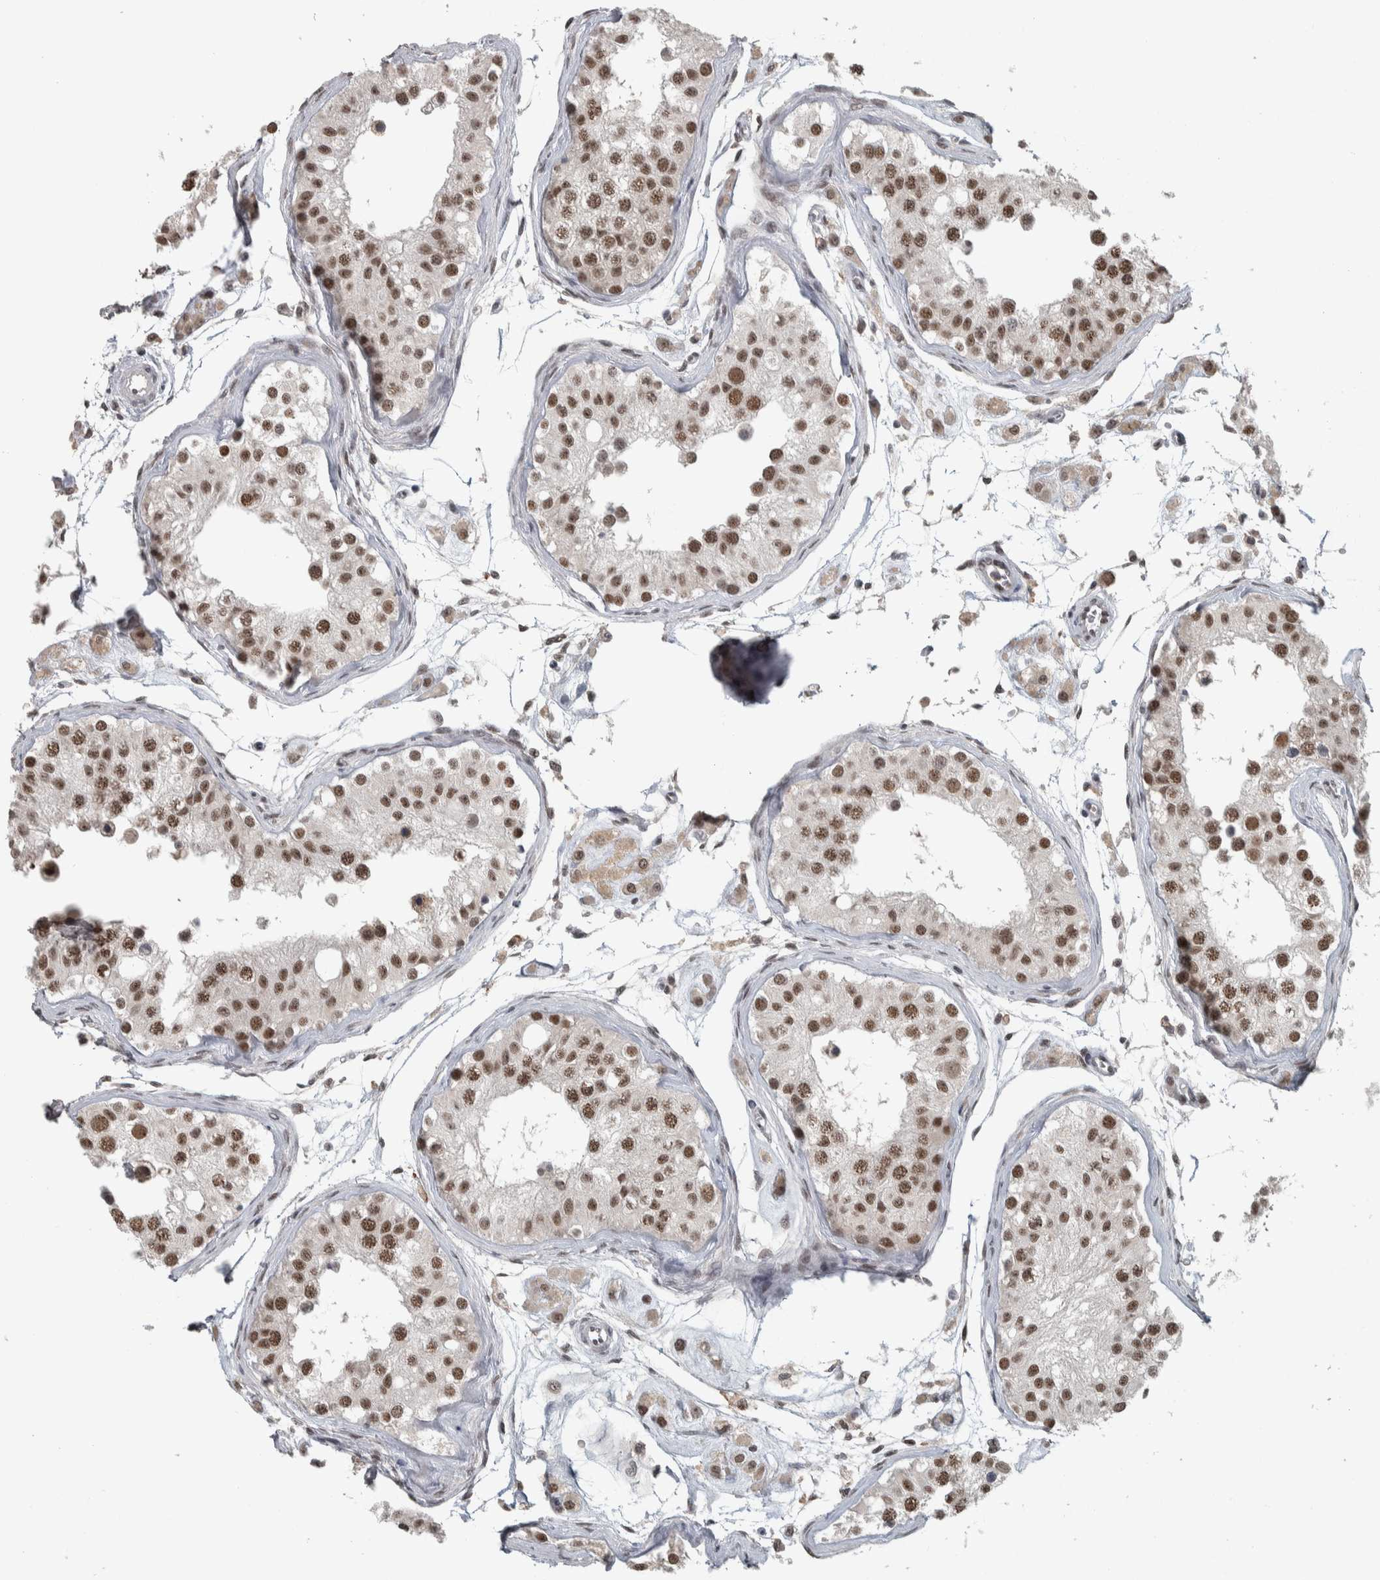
{"staining": {"intensity": "strong", "quantity": ">75%", "location": "nuclear"}, "tissue": "testis", "cell_type": "Cells in seminiferous ducts", "image_type": "normal", "snomed": [{"axis": "morphology", "description": "Normal tissue, NOS"}, {"axis": "morphology", "description": "Adenocarcinoma, metastatic, NOS"}, {"axis": "topography", "description": "Testis"}], "caption": "Protein staining by IHC displays strong nuclear positivity in about >75% of cells in seminiferous ducts in unremarkable testis.", "gene": "DDX42", "patient": {"sex": "male", "age": 26}}